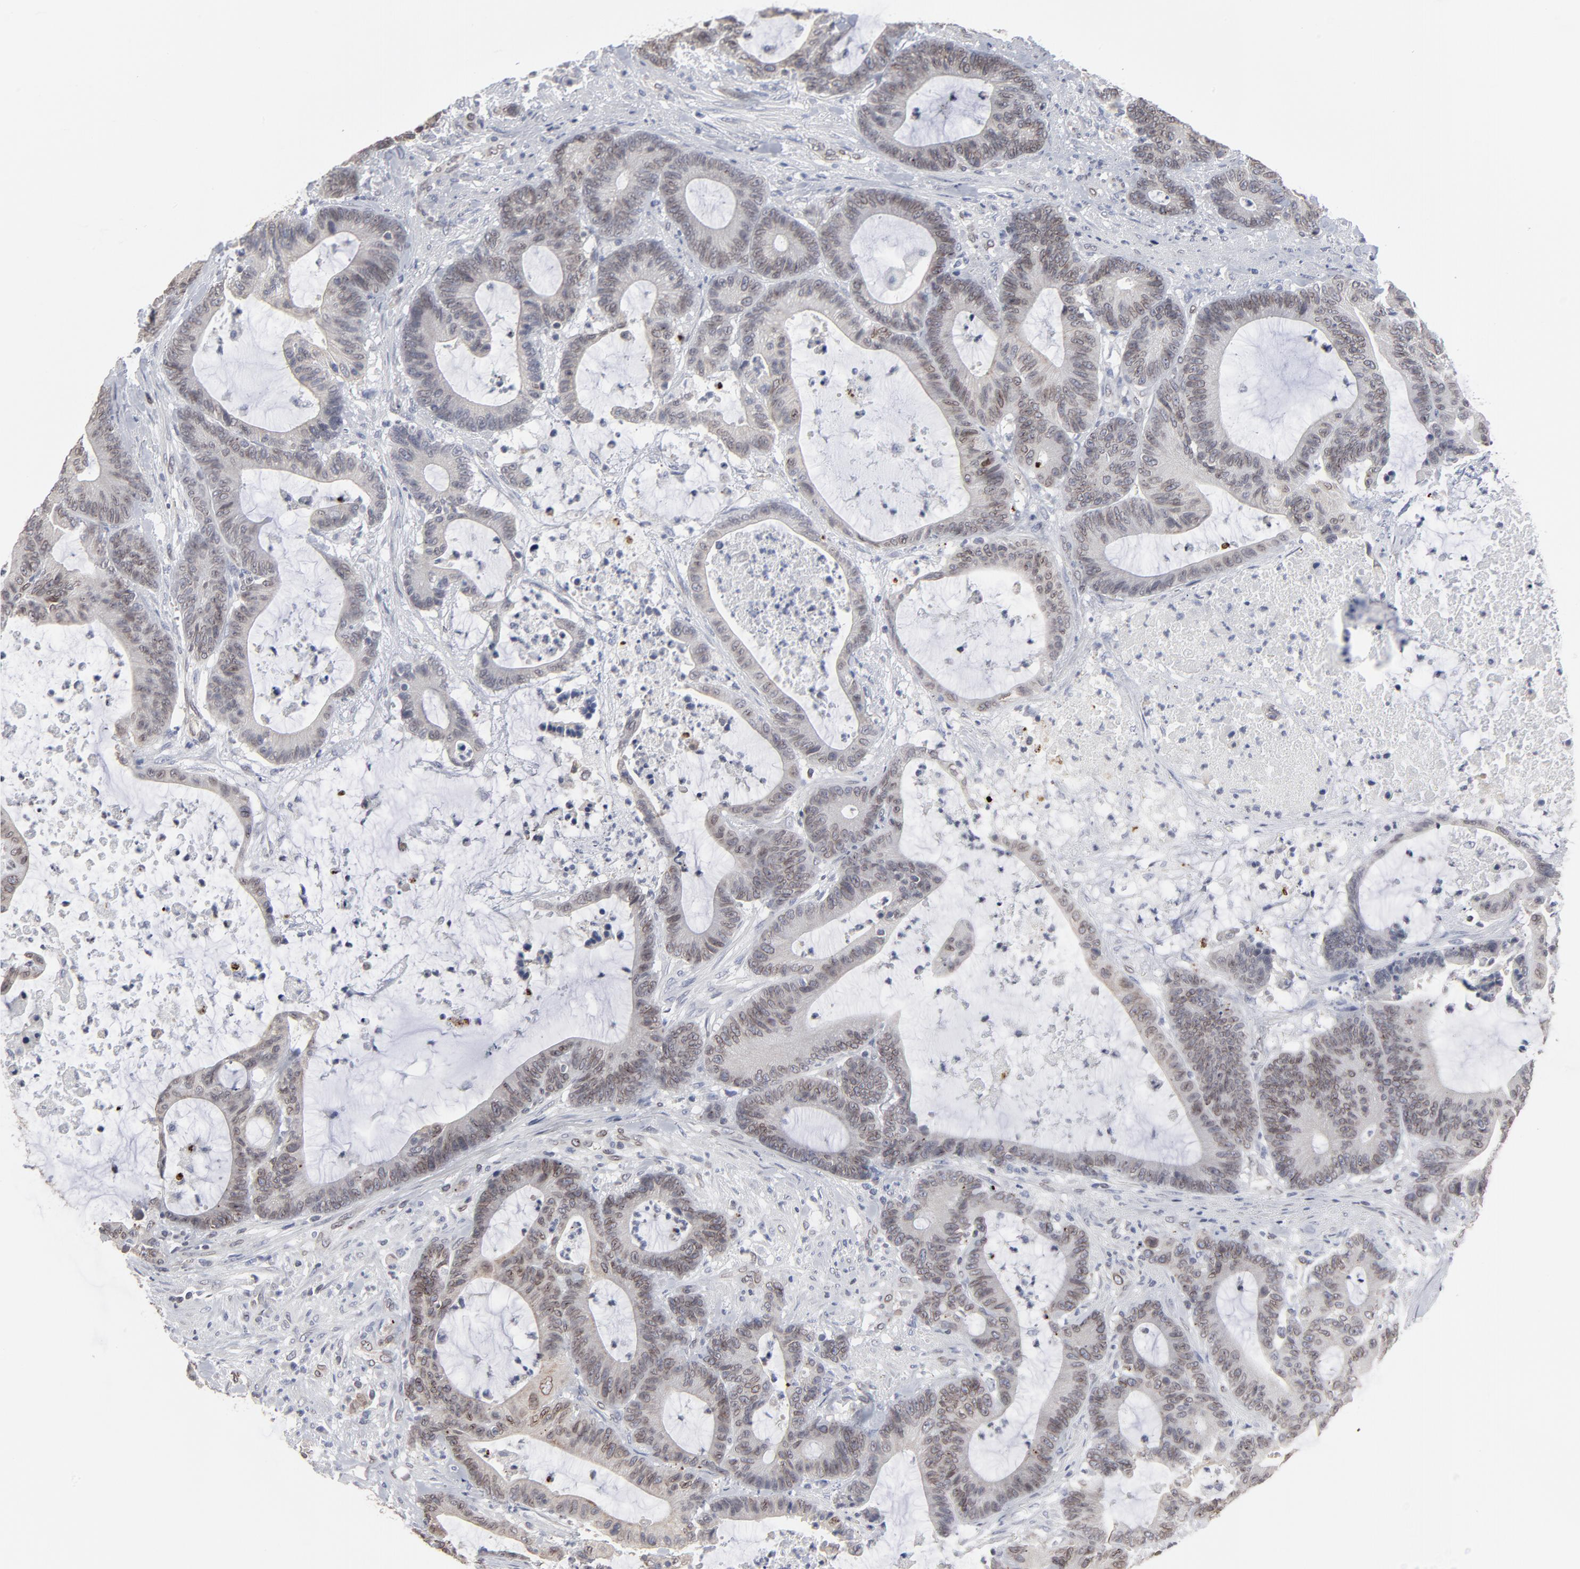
{"staining": {"intensity": "weak", "quantity": "25%-75%", "location": "cytoplasmic/membranous,nuclear"}, "tissue": "colorectal cancer", "cell_type": "Tumor cells", "image_type": "cancer", "snomed": [{"axis": "morphology", "description": "Adenocarcinoma, NOS"}, {"axis": "topography", "description": "Colon"}], "caption": "Immunohistochemistry (DAB (3,3'-diaminobenzidine)) staining of human colorectal cancer (adenocarcinoma) shows weak cytoplasmic/membranous and nuclear protein positivity in about 25%-75% of tumor cells.", "gene": "SYNE2", "patient": {"sex": "female", "age": 84}}